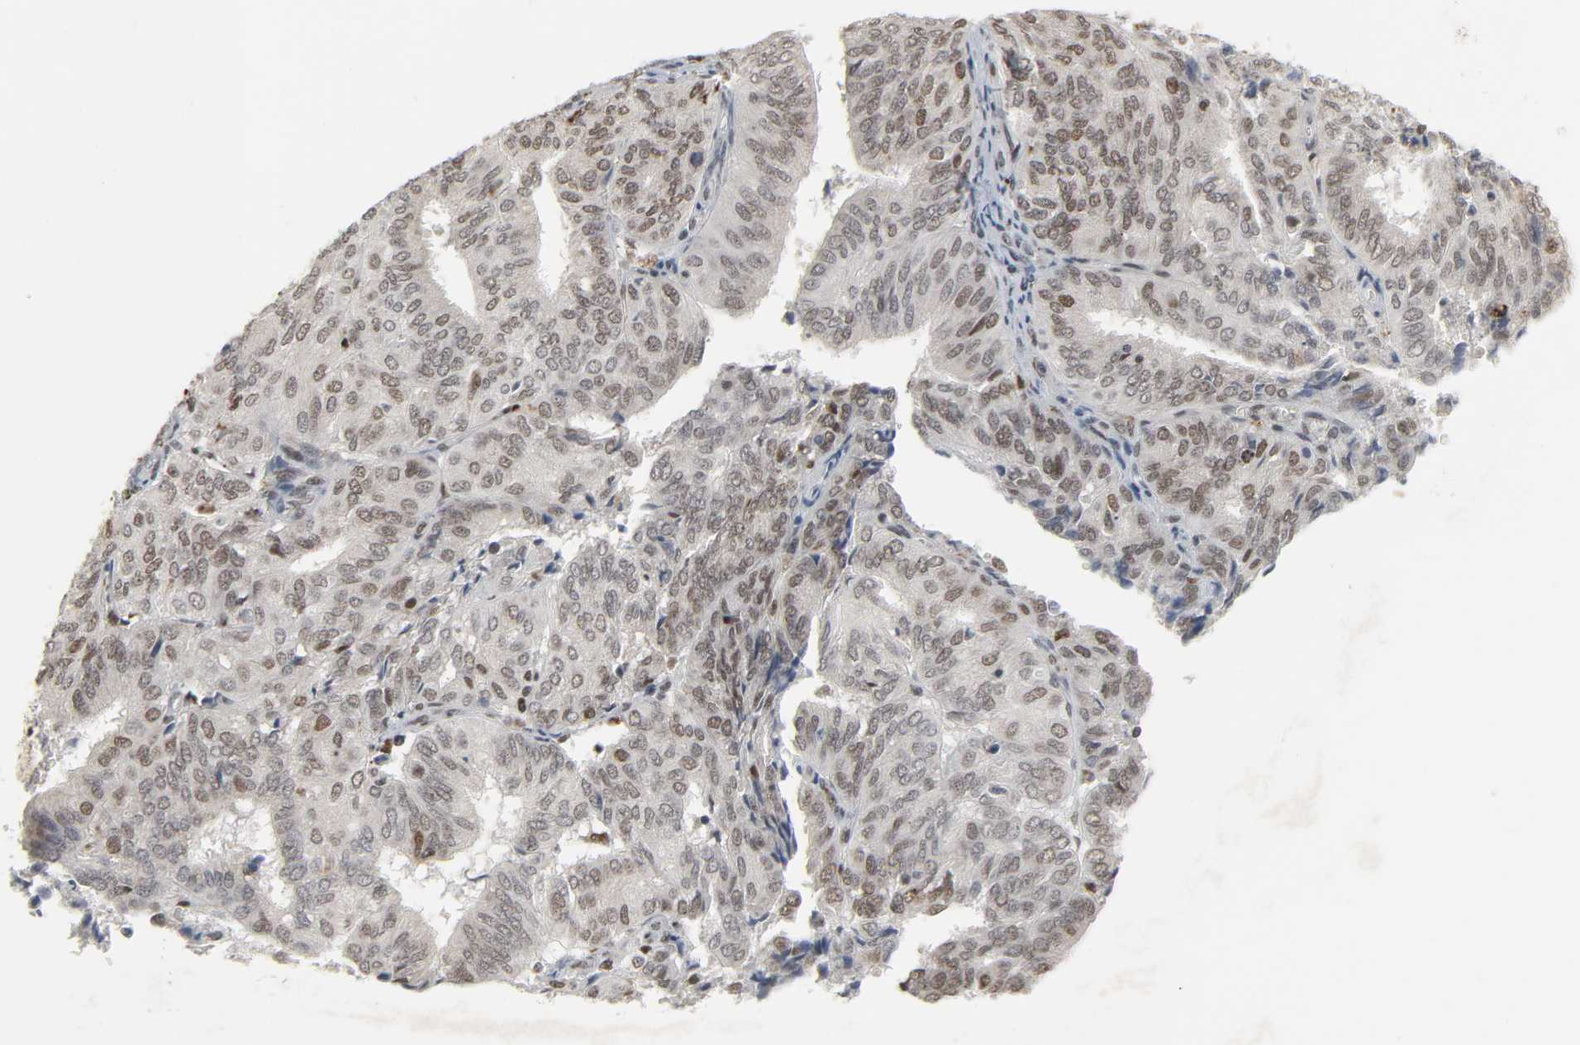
{"staining": {"intensity": "weak", "quantity": "25%-75%", "location": "nuclear"}, "tissue": "endometrial cancer", "cell_type": "Tumor cells", "image_type": "cancer", "snomed": [{"axis": "morphology", "description": "Adenocarcinoma, NOS"}, {"axis": "topography", "description": "Uterus"}], "caption": "Immunohistochemistry of endometrial cancer shows low levels of weak nuclear positivity in approximately 25%-75% of tumor cells.", "gene": "DAZAP1", "patient": {"sex": "female", "age": 60}}